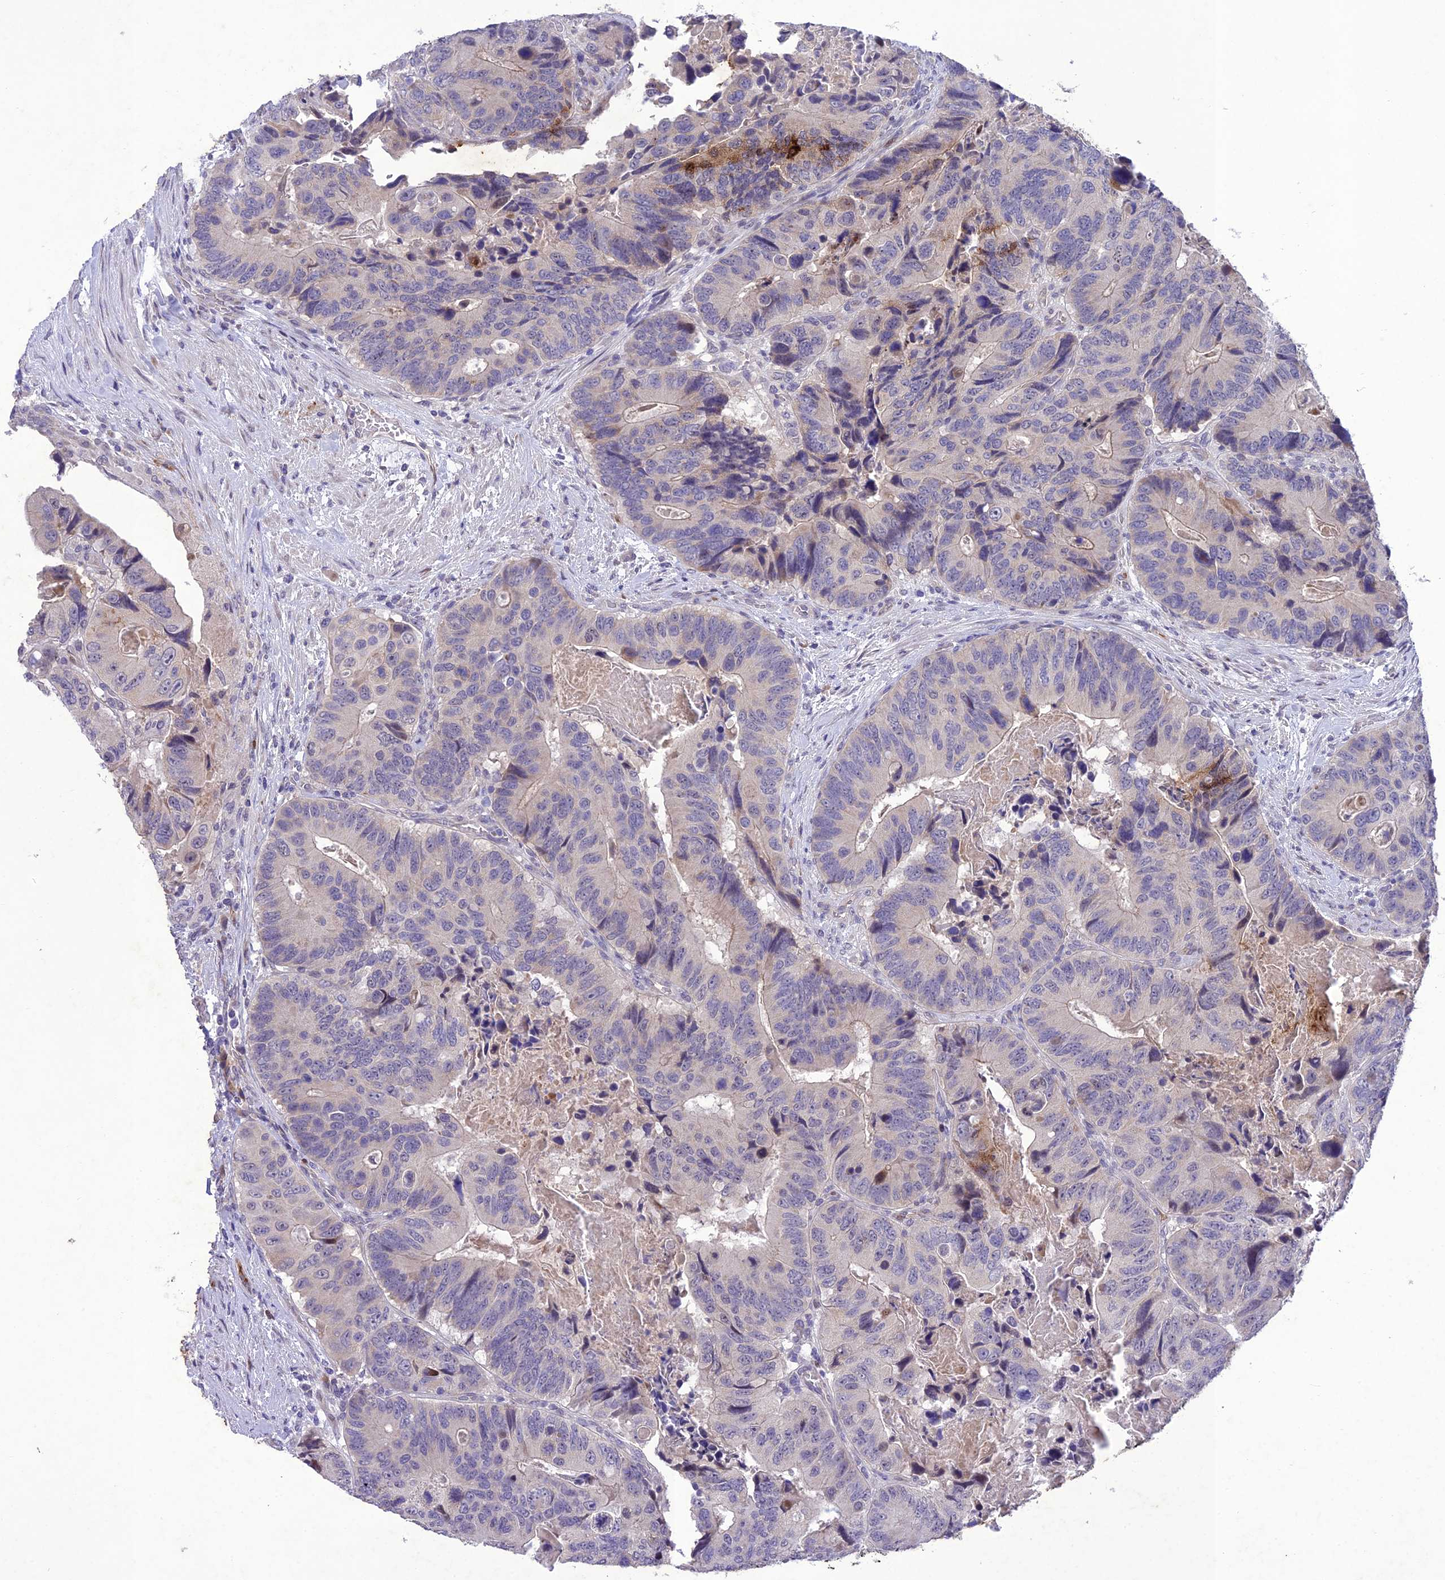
{"staining": {"intensity": "strong", "quantity": "<25%", "location": "cytoplasmic/membranous"}, "tissue": "colorectal cancer", "cell_type": "Tumor cells", "image_type": "cancer", "snomed": [{"axis": "morphology", "description": "Adenocarcinoma, NOS"}, {"axis": "topography", "description": "Colon"}], "caption": "The photomicrograph shows a brown stain indicating the presence of a protein in the cytoplasmic/membranous of tumor cells in colorectal cancer (adenocarcinoma). (Brightfield microscopy of DAB IHC at high magnification).", "gene": "ANKRD52", "patient": {"sex": "male", "age": 84}}